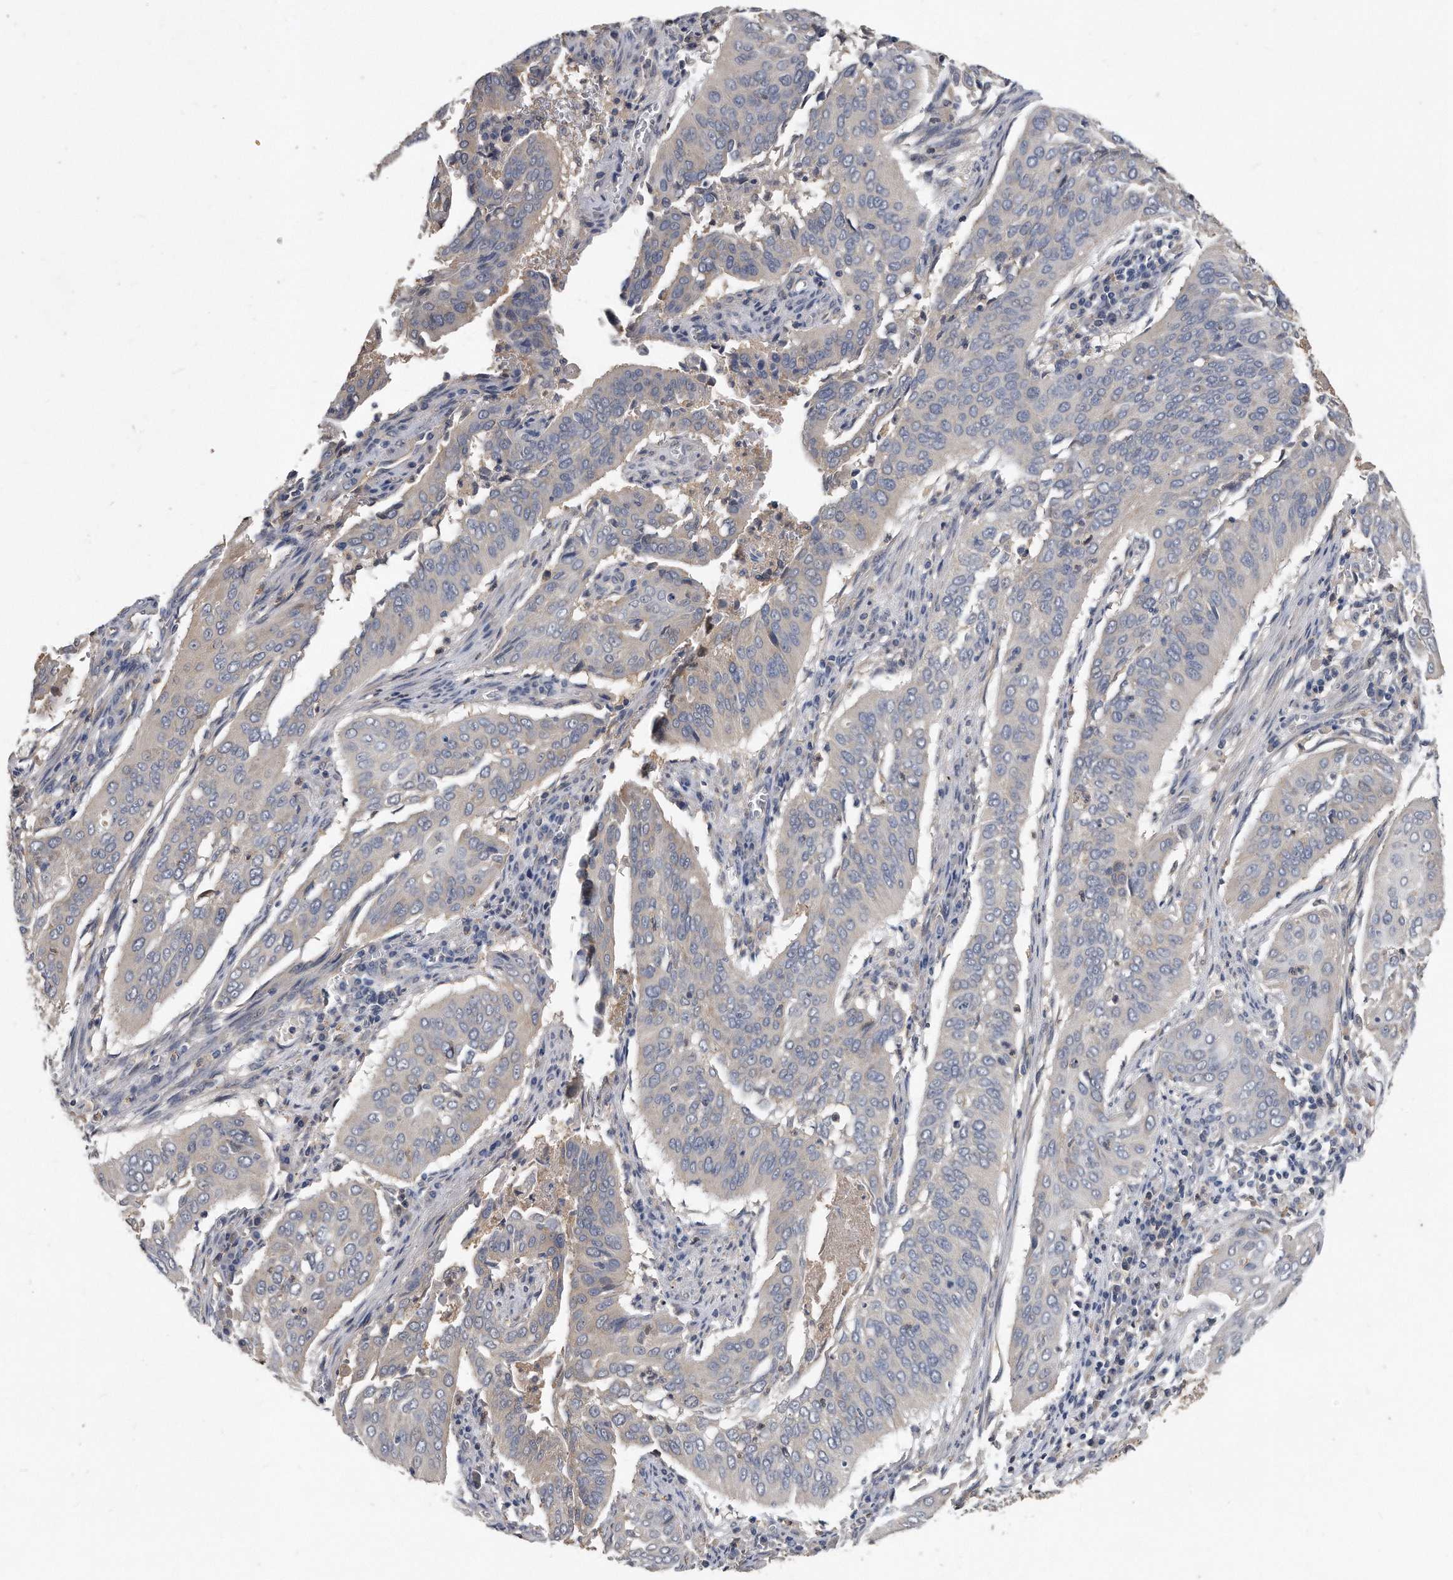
{"staining": {"intensity": "negative", "quantity": "none", "location": "none"}, "tissue": "cervical cancer", "cell_type": "Tumor cells", "image_type": "cancer", "snomed": [{"axis": "morphology", "description": "Squamous cell carcinoma, NOS"}, {"axis": "topography", "description": "Cervix"}], "caption": "Immunohistochemistry of cervical squamous cell carcinoma exhibits no positivity in tumor cells.", "gene": "HOMER3", "patient": {"sex": "female", "age": 39}}